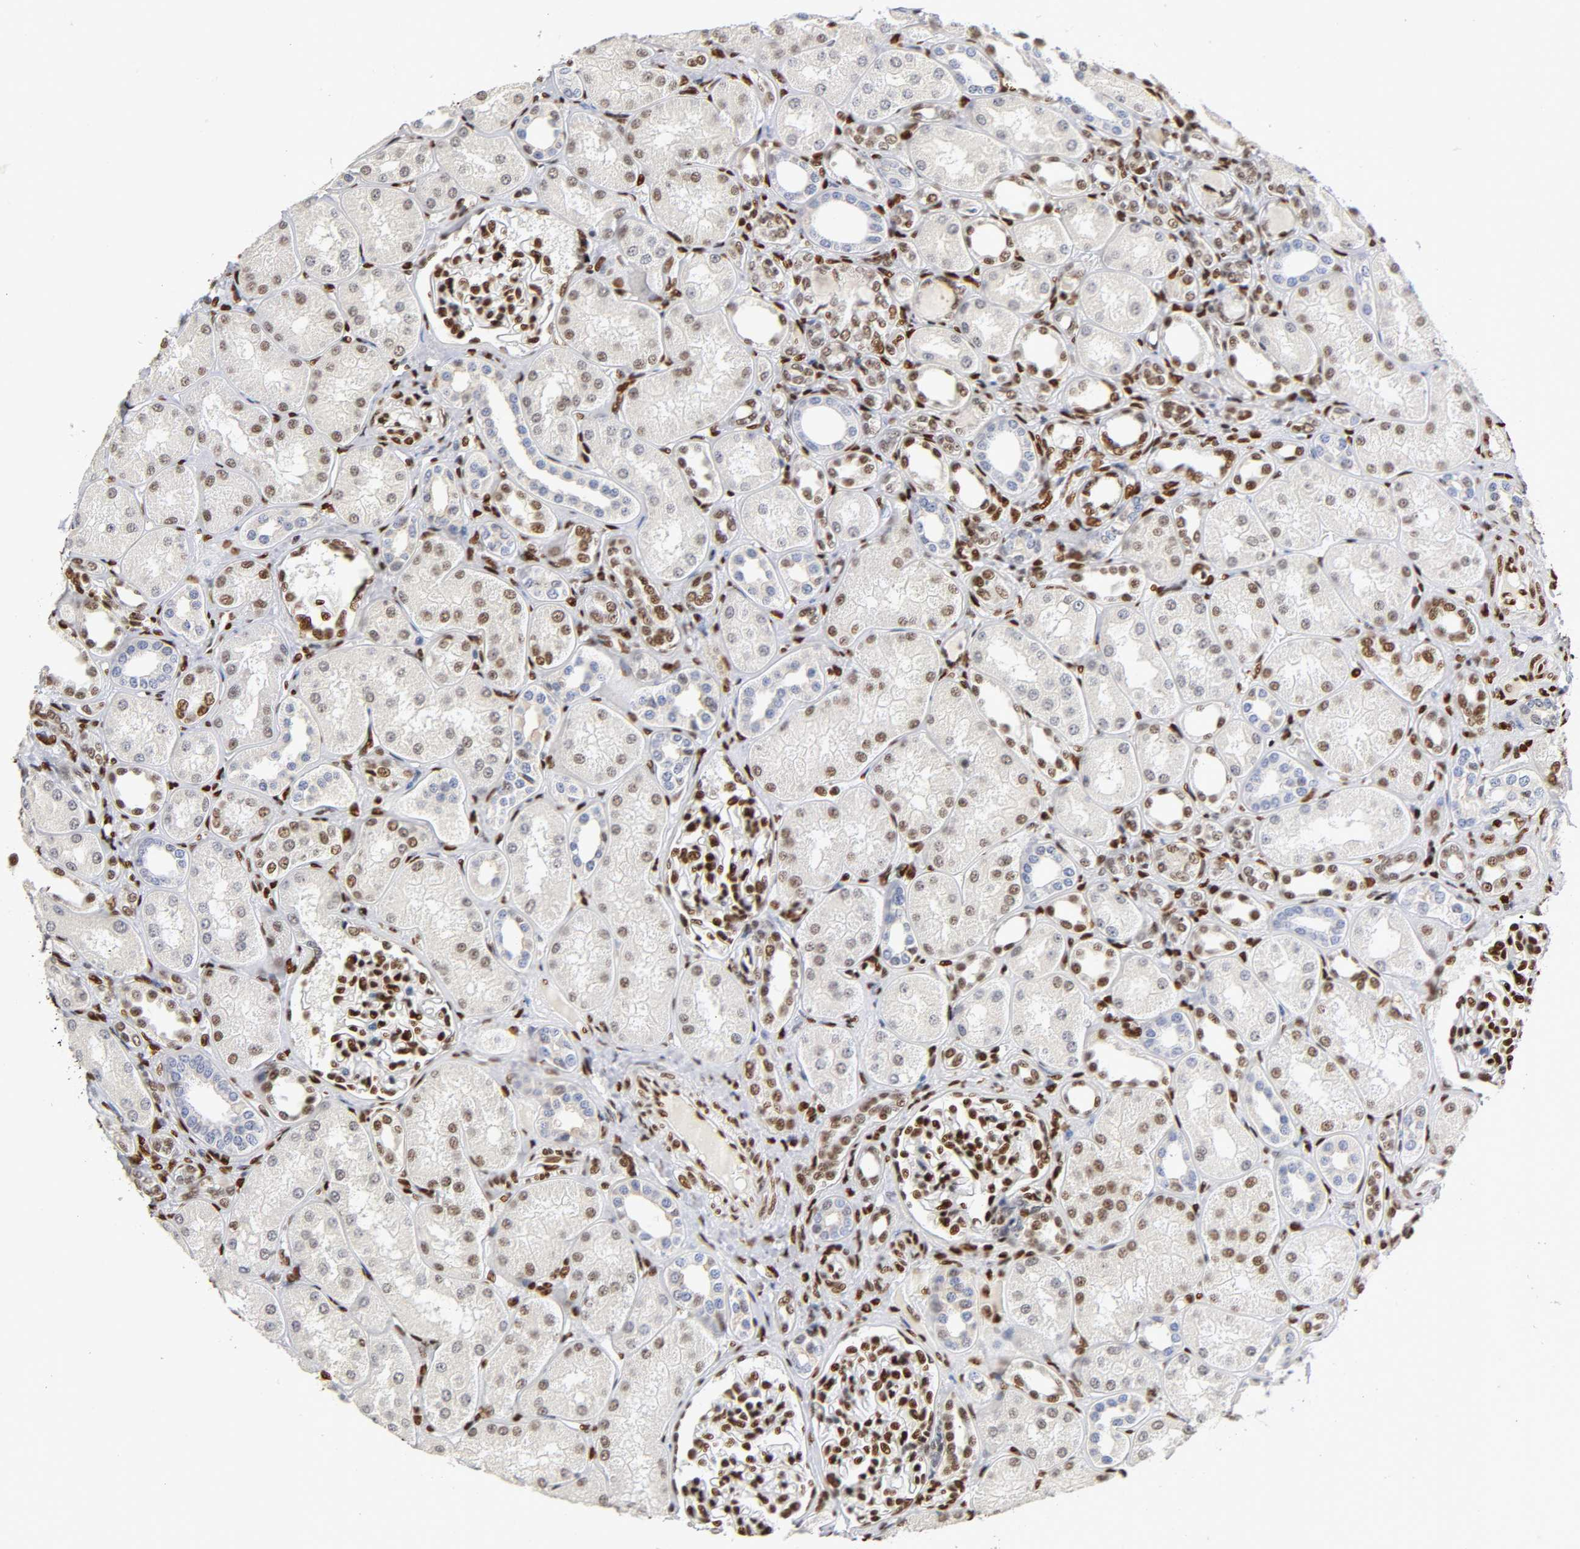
{"staining": {"intensity": "strong", "quantity": ">75%", "location": "nuclear"}, "tissue": "kidney", "cell_type": "Cells in glomeruli", "image_type": "normal", "snomed": [{"axis": "morphology", "description": "Normal tissue, NOS"}, {"axis": "topography", "description": "Kidney"}], "caption": "The histopathology image exhibits staining of normal kidney, revealing strong nuclear protein staining (brown color) within cells in glomeruli.", "gene": "NR3C1", "patient": {"sex": "male", "age": 7}}